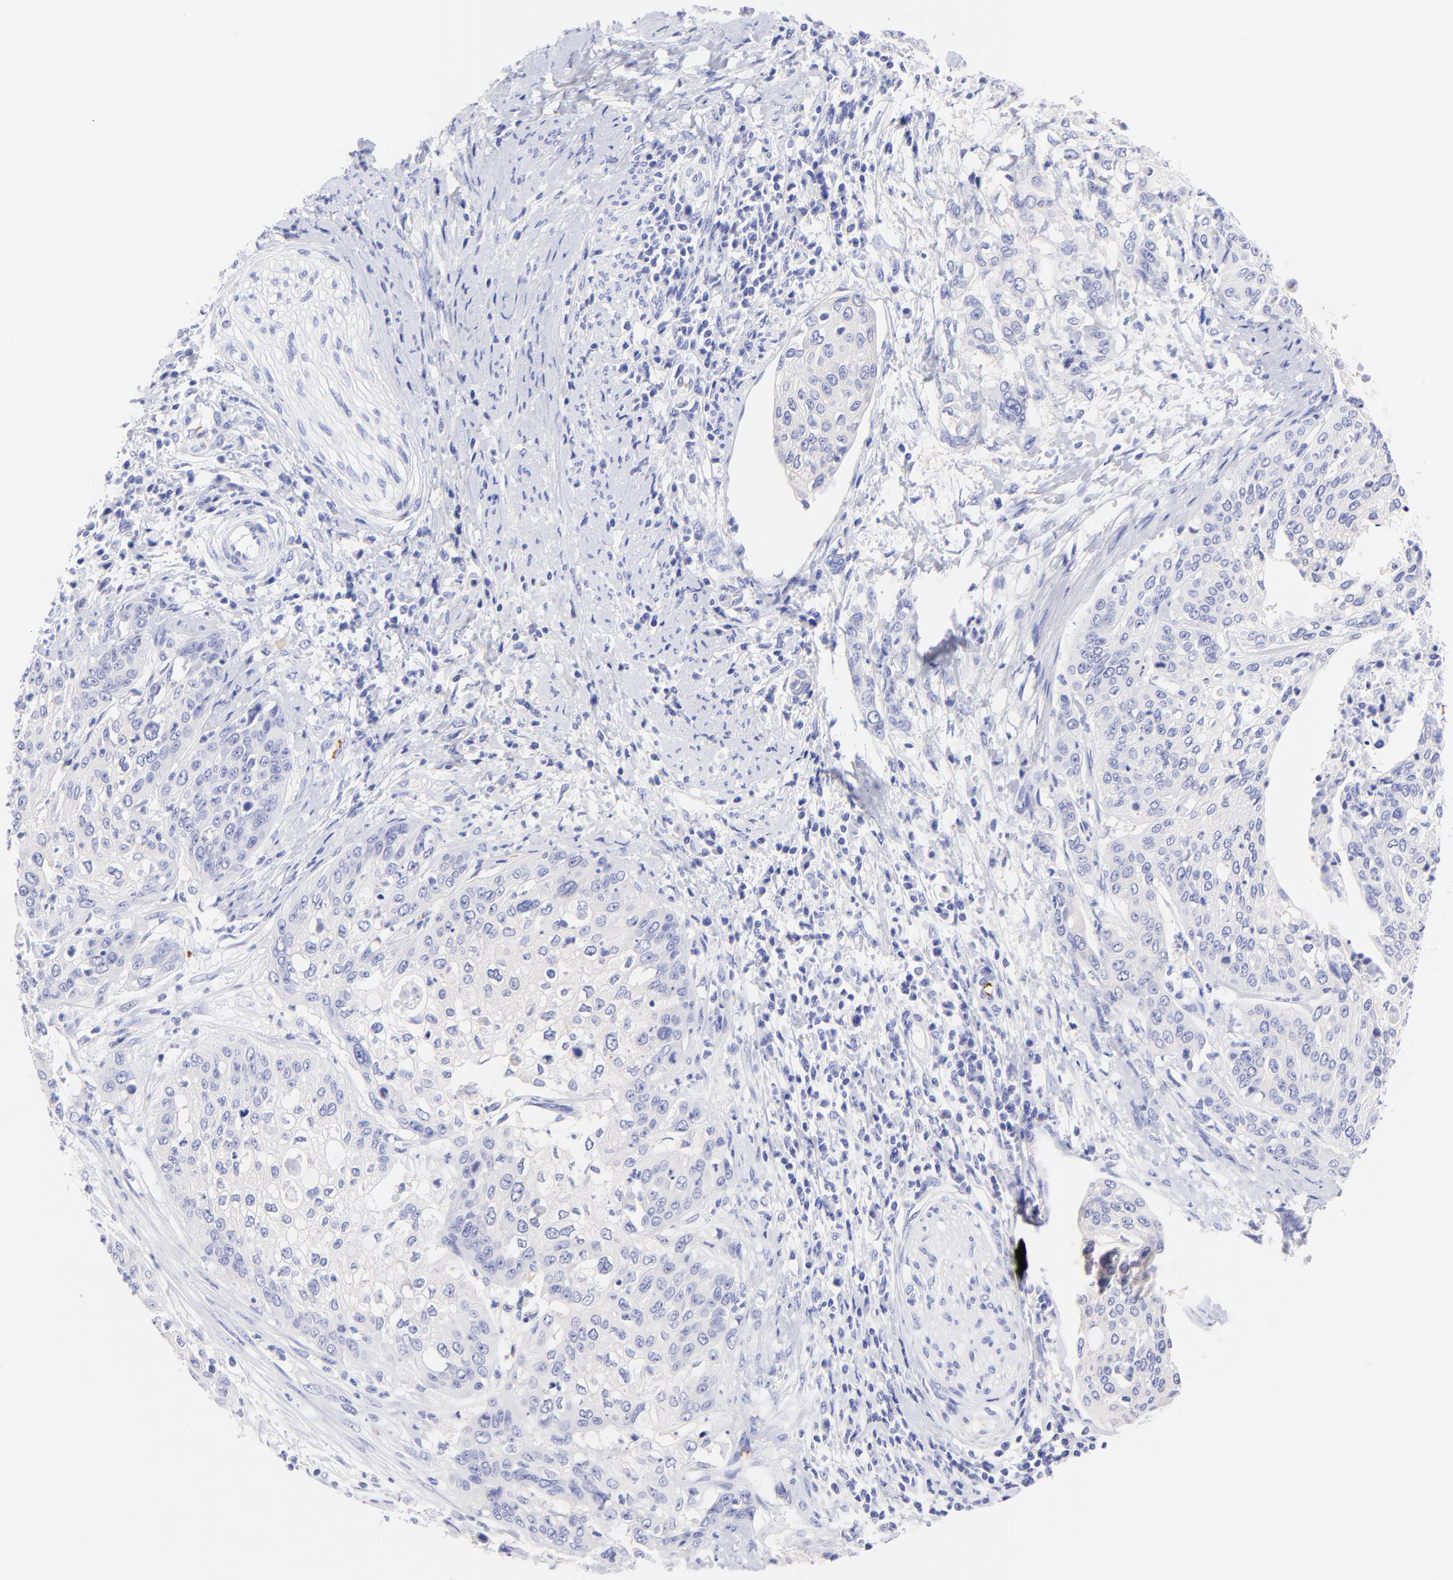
{"staining": {"intensity": "negative", "quantity": "none", "location": "none"}, "tissue": "cervical cancer", "cell_type": "Tumor cells", "image_type": "cancer", "snomed": [{"axis": "morphology", "description": "Squamous cell carcinoma, NOS"}, {"axis": "topography", "description": "Cervix"}], "caption": "There is no significant staining in tumor cells of cervical cancer (squamous cell carcinoma).", "gene": "FRMPD3", "patient": {"sex": "female", "age": 41}}